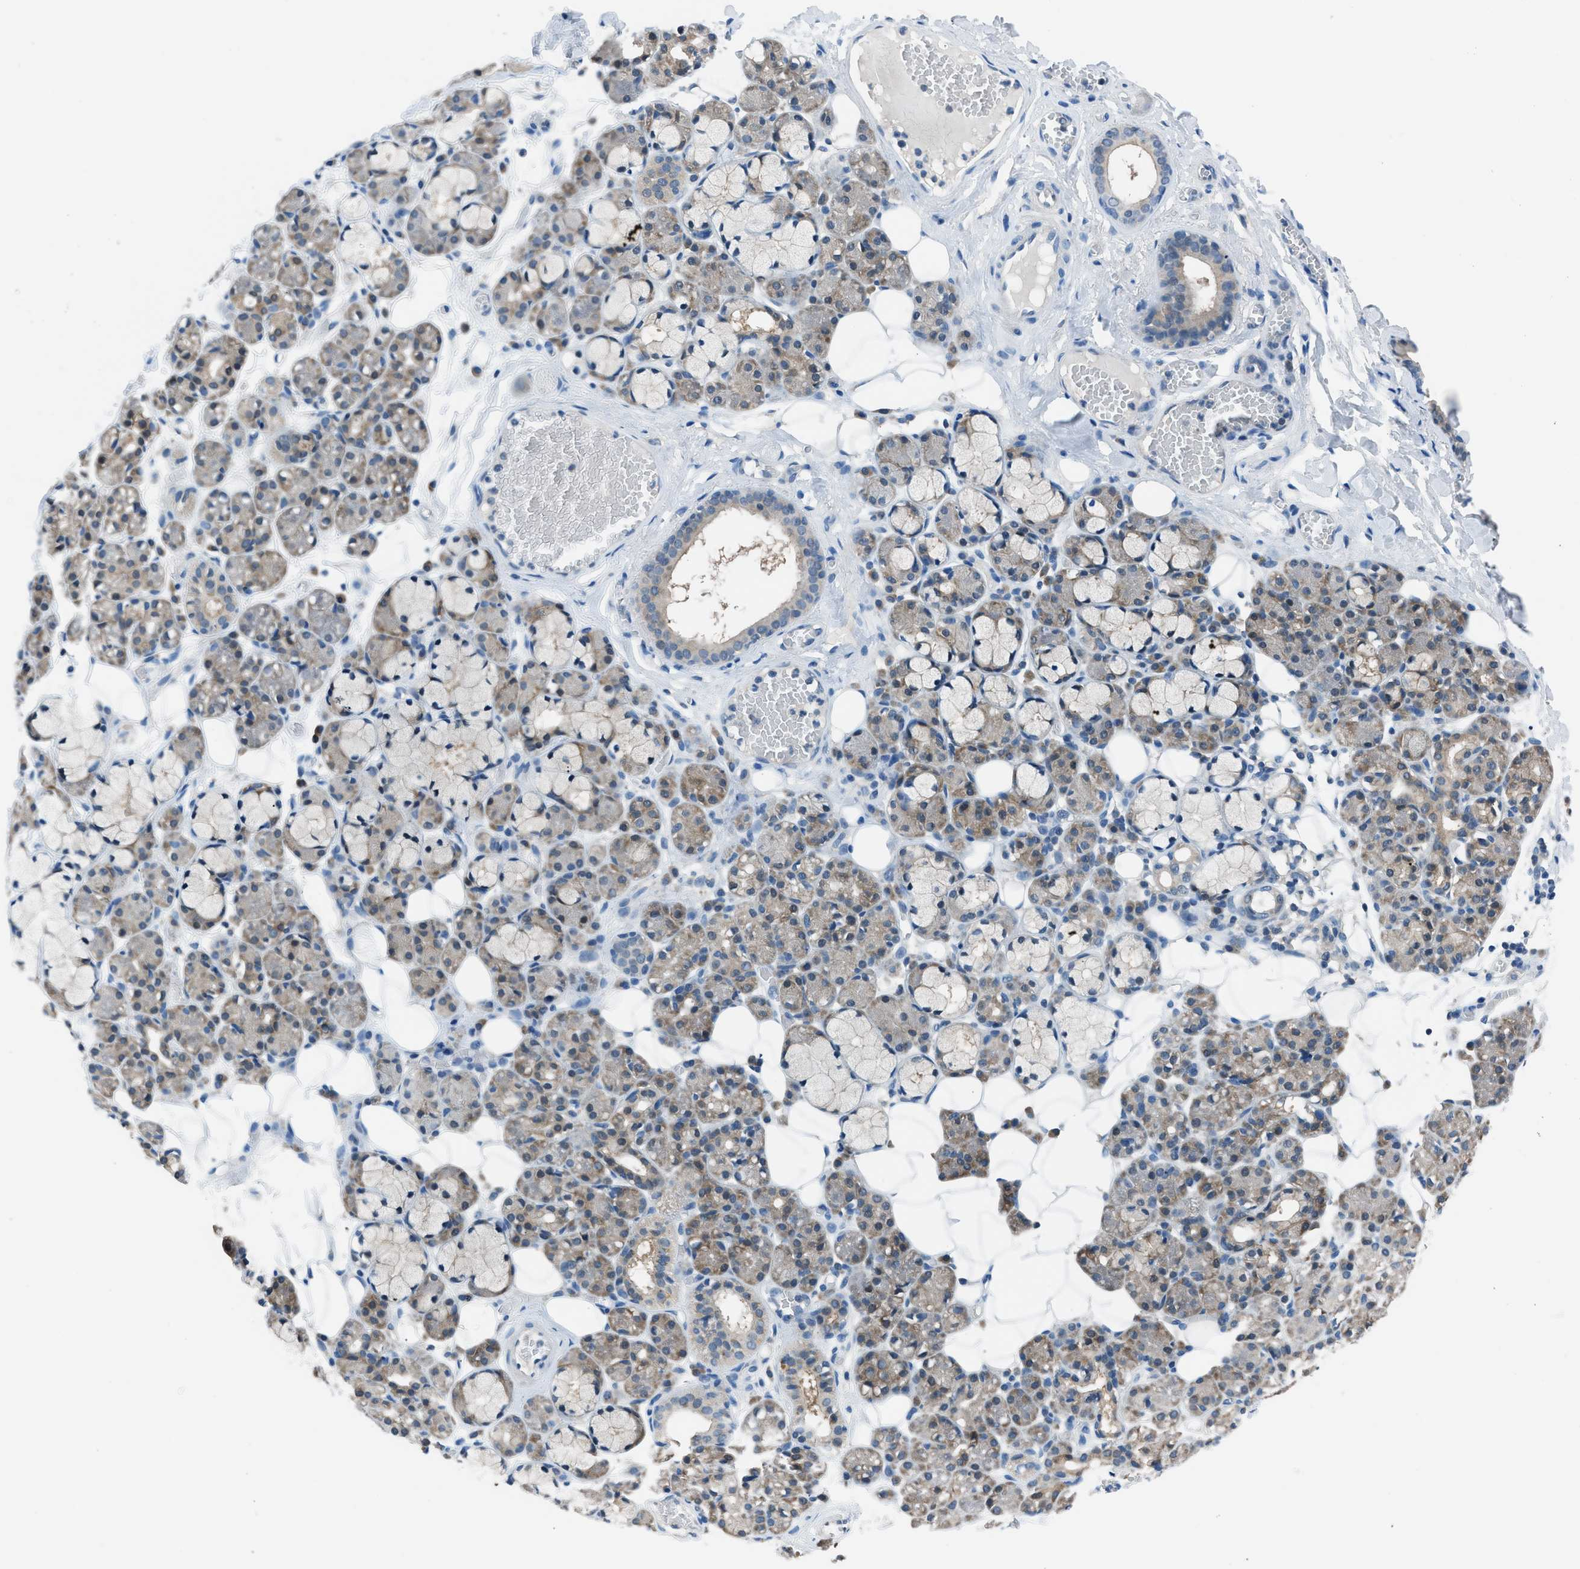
{"staining": {"intensity": "weak", "quantity": "25%-75%", "location": "cytoplasmic/membranous"}, "tissue": "salivary gland", "cell_type": "Glandular cells", "image_type": "normal", "snomed": [{"axis": "morphology", "description": "Normal tissue, NOS"}, {"axis": "topography", "description": "Salivary gland"}], "caption": "Immunohistochemistry photomicrograph of unremarkable human salivary gland stained for a protein (brown), which shows low levels of weak cytoplasmic/membranous positivity in approximately 25%-75% of glandular cells.", "gene": "ACP1", "patient": {"sex": "male", "age": 63}}